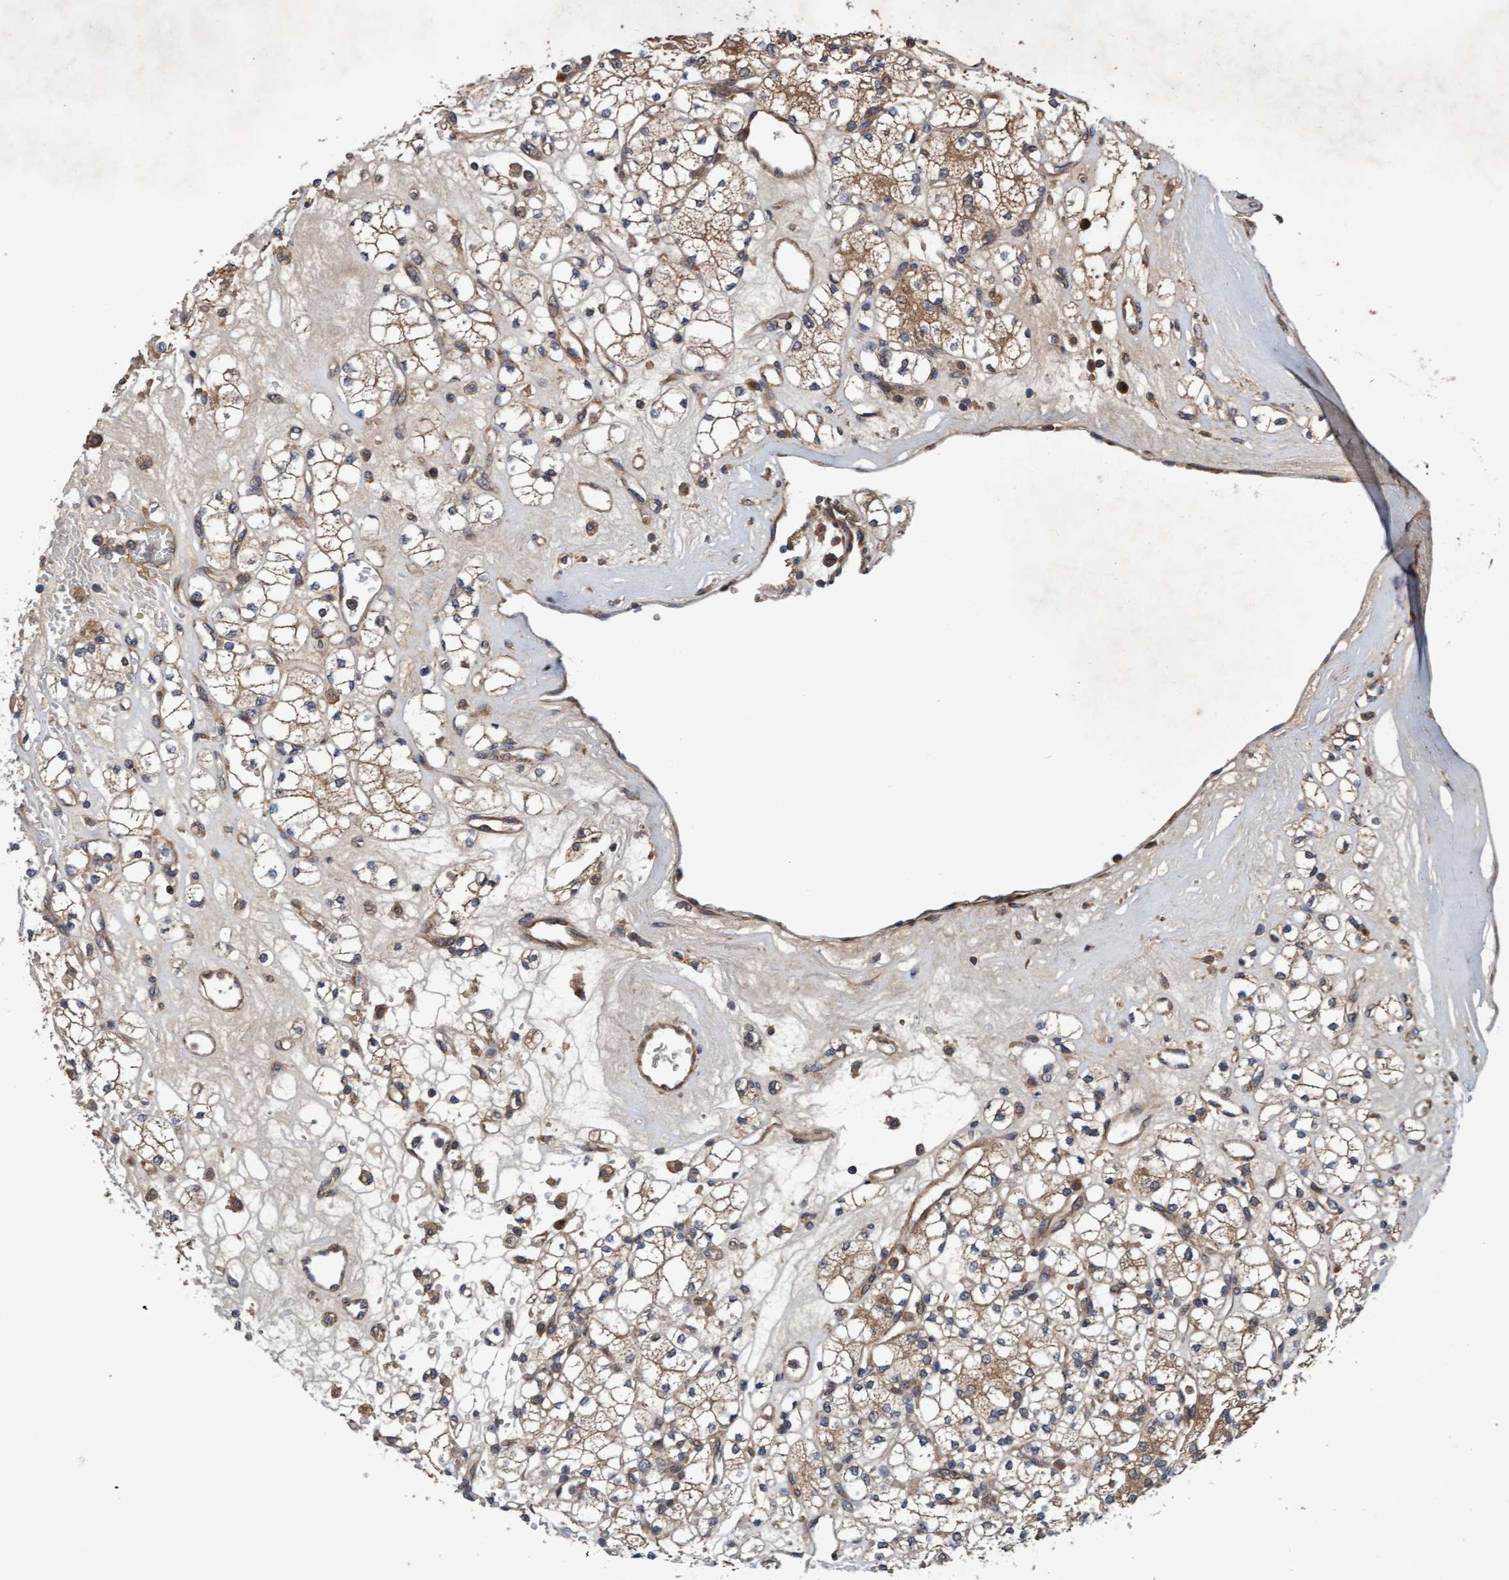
{"staining": {"intensity": "weak", "quantity": ">75%", "location": "cytoplasmic/membranous"}, "tissue": "renal cancer", "cell_type": "Tumor cells", "image_type": "cancer", "snomed": [{"axis": "morphology", "description": "Adenocarcinoma, NOS"}, {"axis": "topography", "description": "Kidney"}], "caption": "A brown stain highlights weak cytoplasmic/membranous positivity of a protein in human renal cancer tumor cells.", "gene": "MLXIP", "patient": {"sex": "male", "age": 77}}